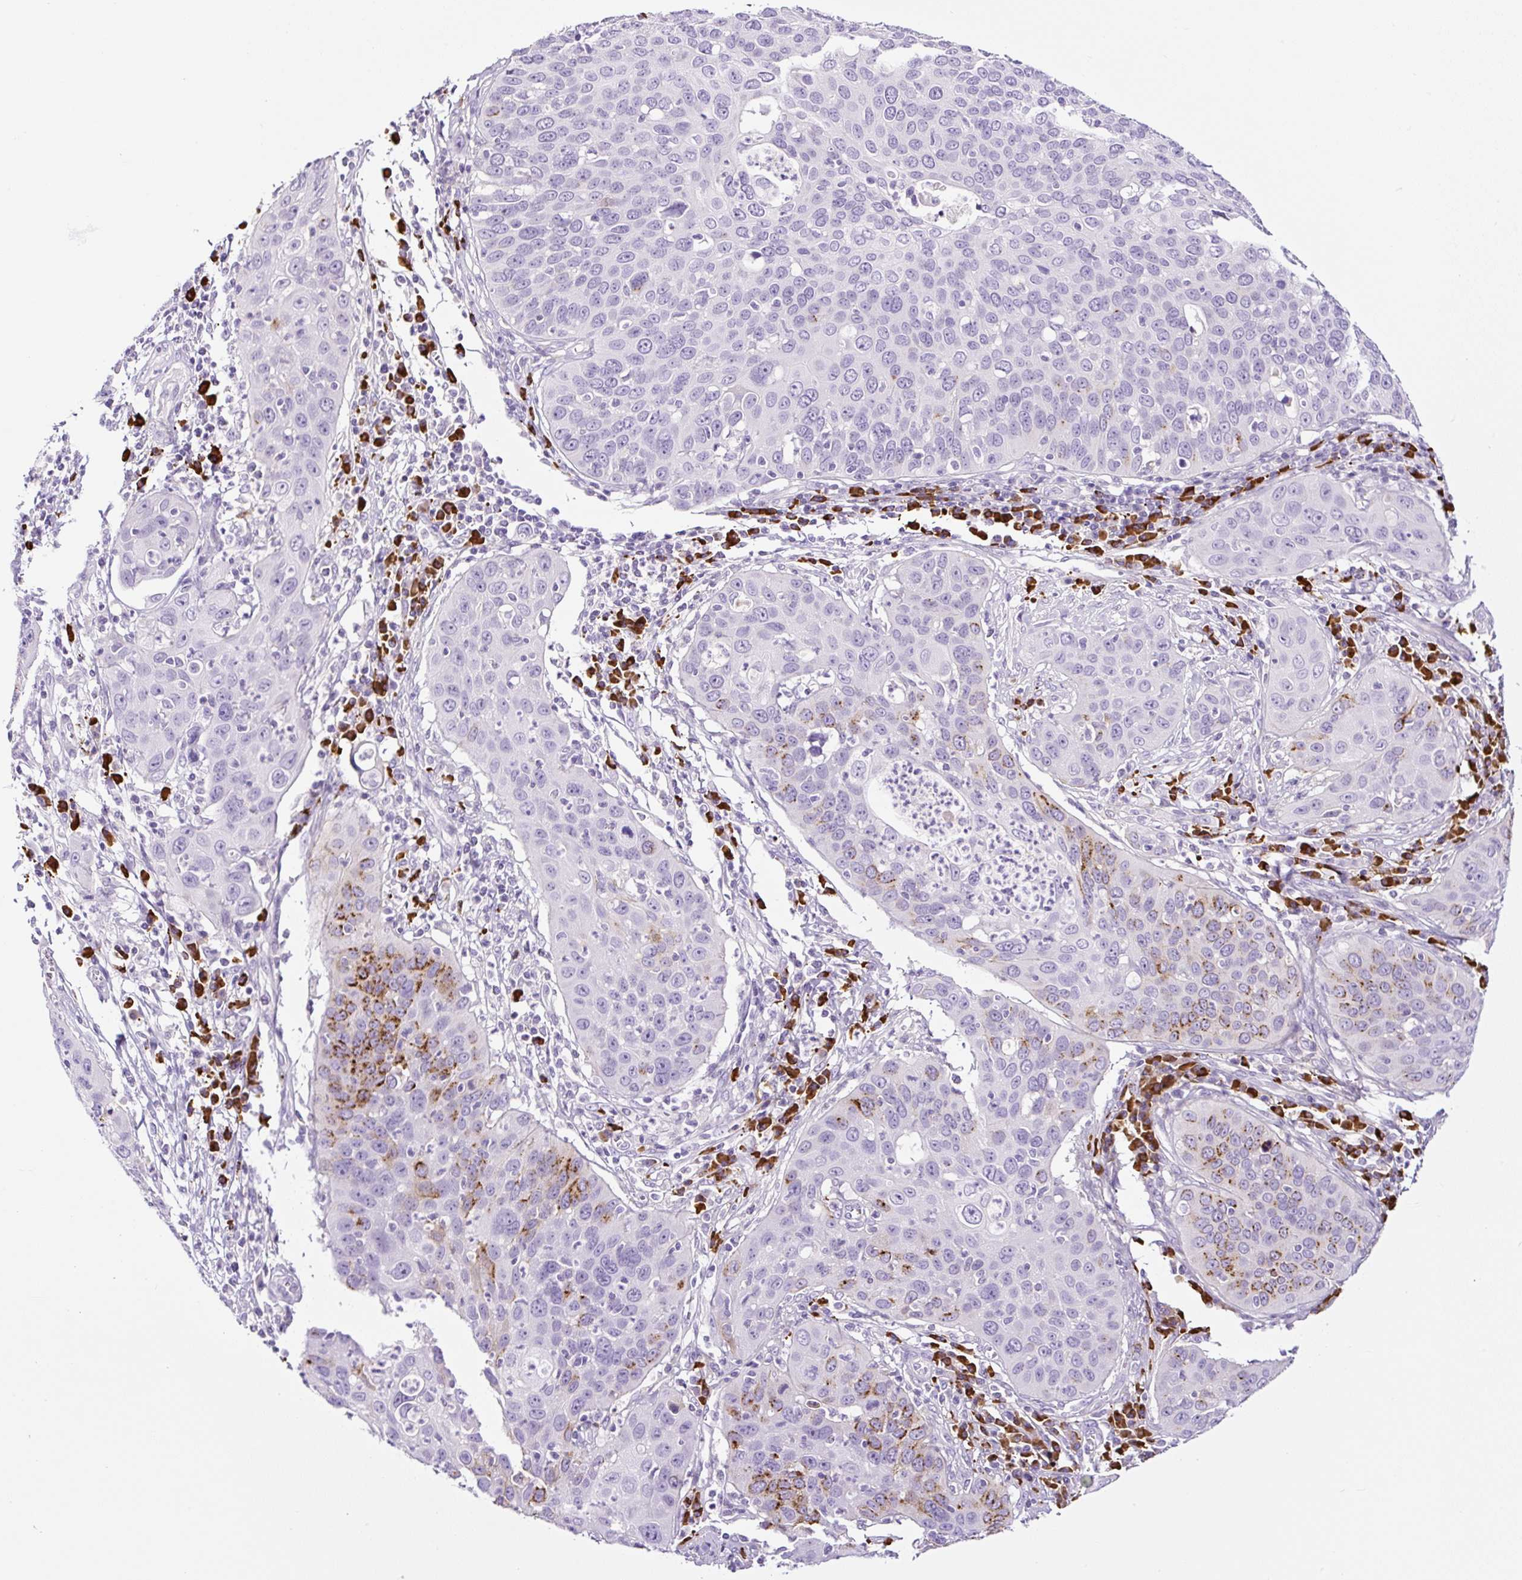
{"staining": {"intensity": "strong", "quantity": "<25%", "location": "cytoplasmic/membranous"}, "tissue": "cervical cancer", "cell_type": "Tumor cells", "image_type": "cancer", "snomed": [{"axis": "morphology", "description": "Squamous cell carcinoma, NOS"}, {"axis": "topography", "description": "Cervix"}], "caption": "A photomicrograph of human cervical cancer (squamous cell carcinoma) stained for a protein demonstrates strong cytoplasmic/membranous brown staining in tumor cells. Ihc stains the protein in brown and the nuclei are stained blue.", "gene": "RNF212B", "patient": {"sex": "female", "age": 36}}